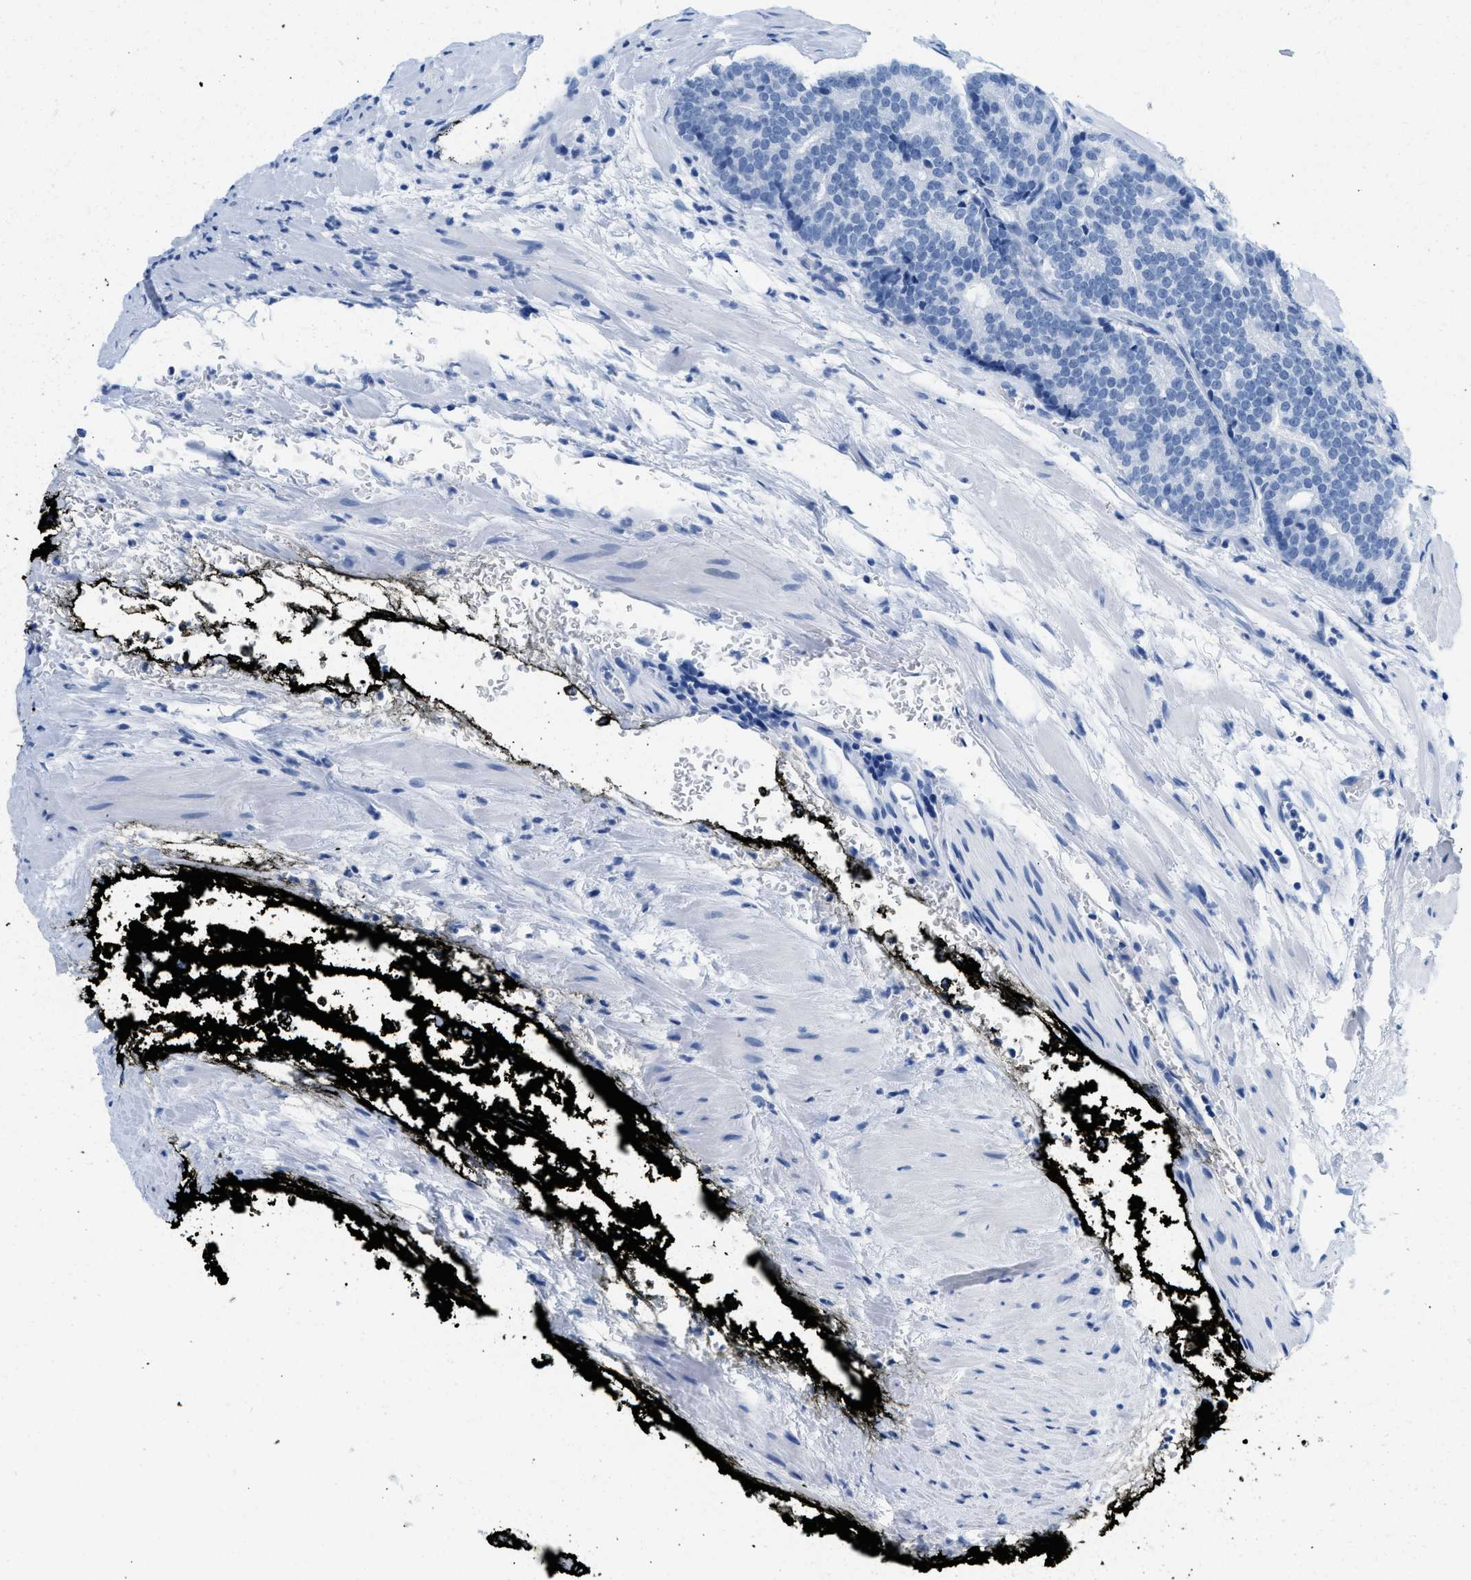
{"staining": {"intensity": "negative", "quantity": "none", "location": "none"}, "tissue": "prostate cancer", "cell_type": "Tumor cells", "image_type": "cancer", "snomed": [{"axis": "morphology", "description": "Adenocarcinoma, High grade"}, {"axis": "topography", "description": "Prostate"}], "caption": "Immunohistochemical staining of prostate high-grade adenocarcinoma exhibits no significant staining in tumor cells.", "gene": "GSN", "patient": {"sex": "male", "age": 61}}